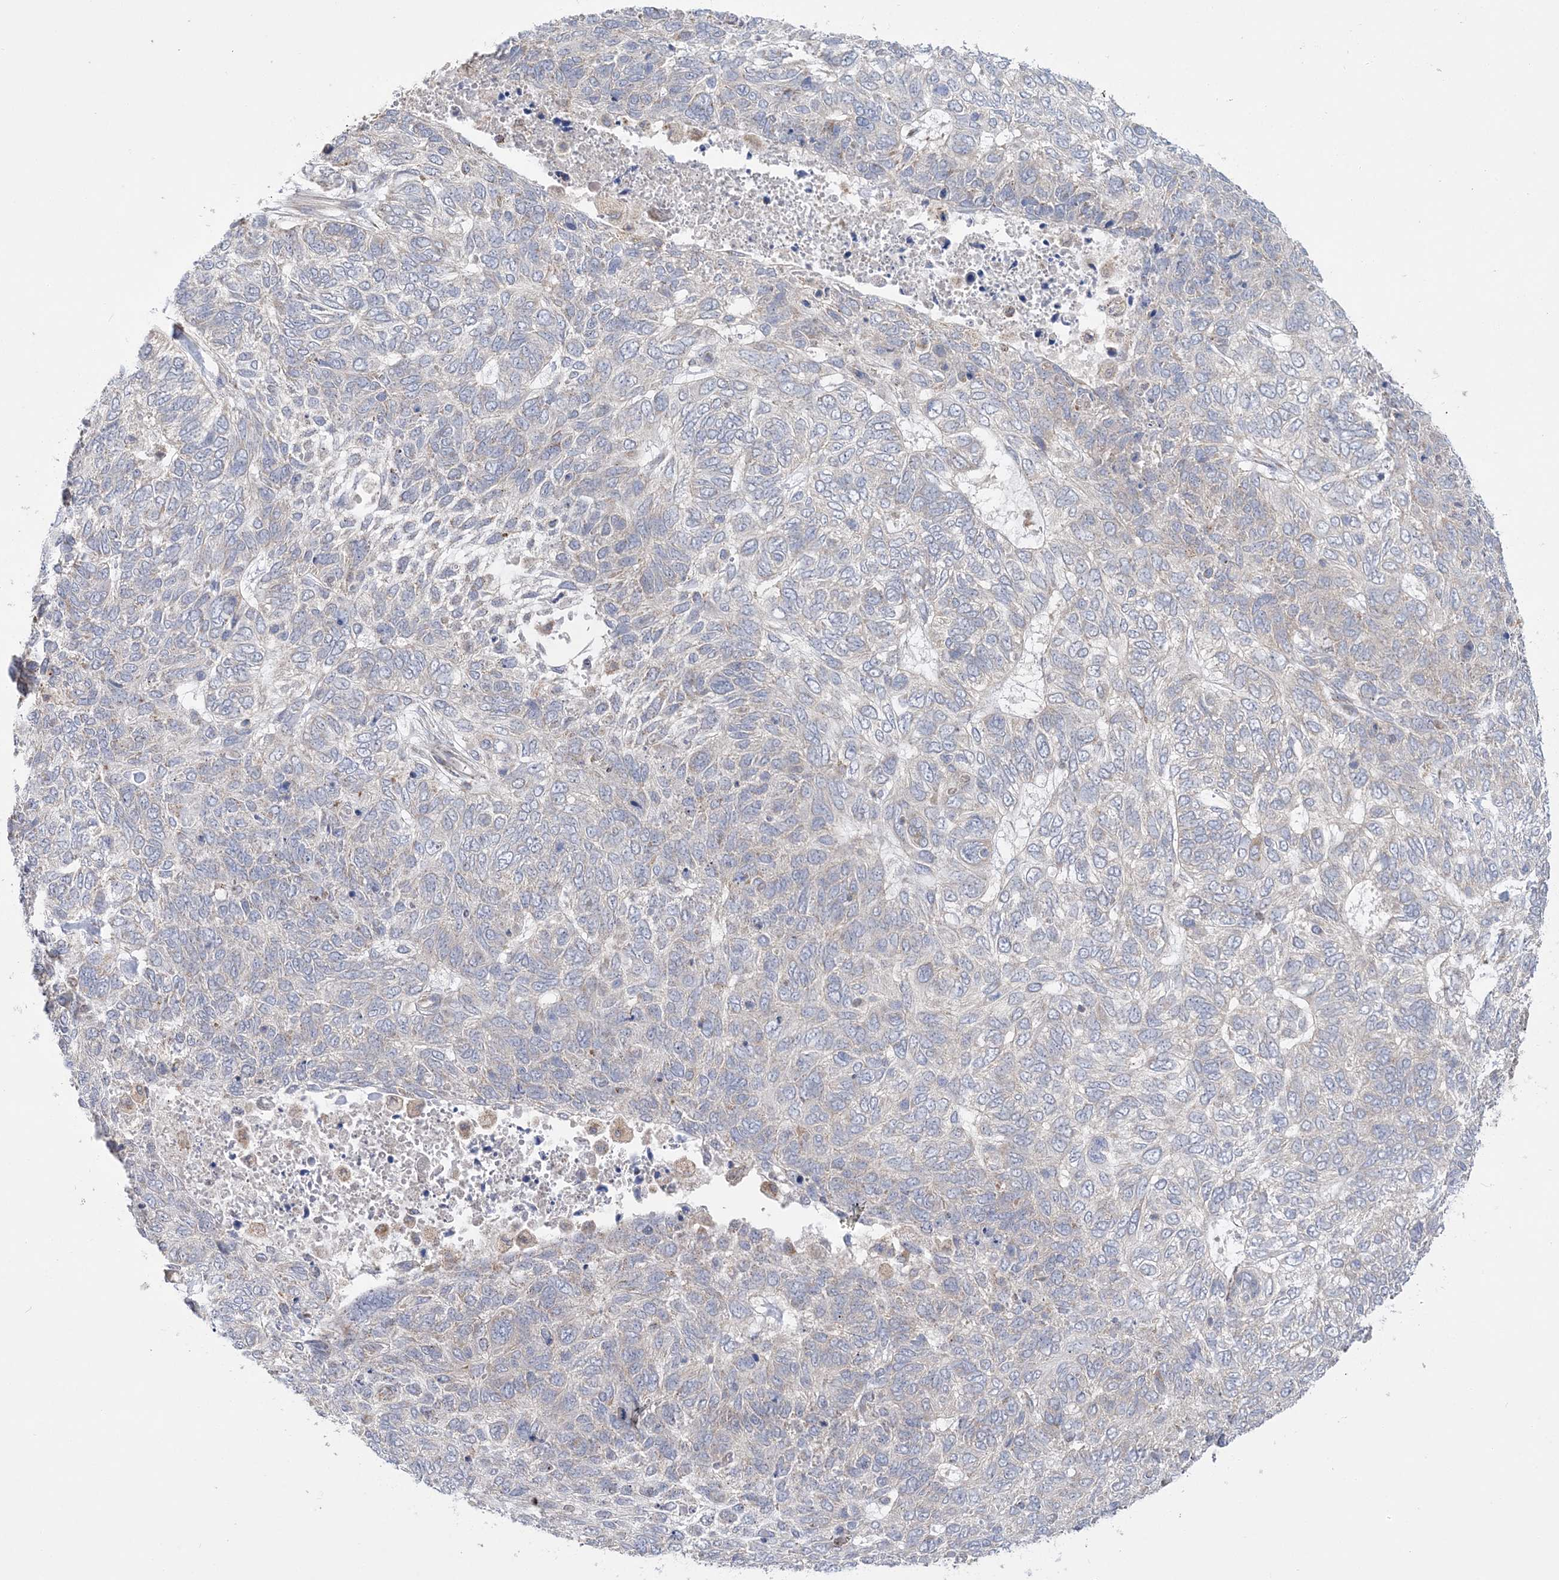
{"staining": {"intensity": "negative", "quantity": "none", "location": "none"}, "tissue": "skin cancer", "cell_type": "Tumor cells", "image_type": "cancer", "snomed": [{"axis": "morphology", "description": "Basal cell carcinoma"}, {"axis": "topography", "description": "Skin"}], "caption": "This image is of skin cancer stained with immunohistochemistry (IHC) to label a protein in brown with the nuclei are counter-stained blue. There is no staining in tumor cells.", "gene": "MMADHC", "patient": {"sex": "female", "age": 65}}